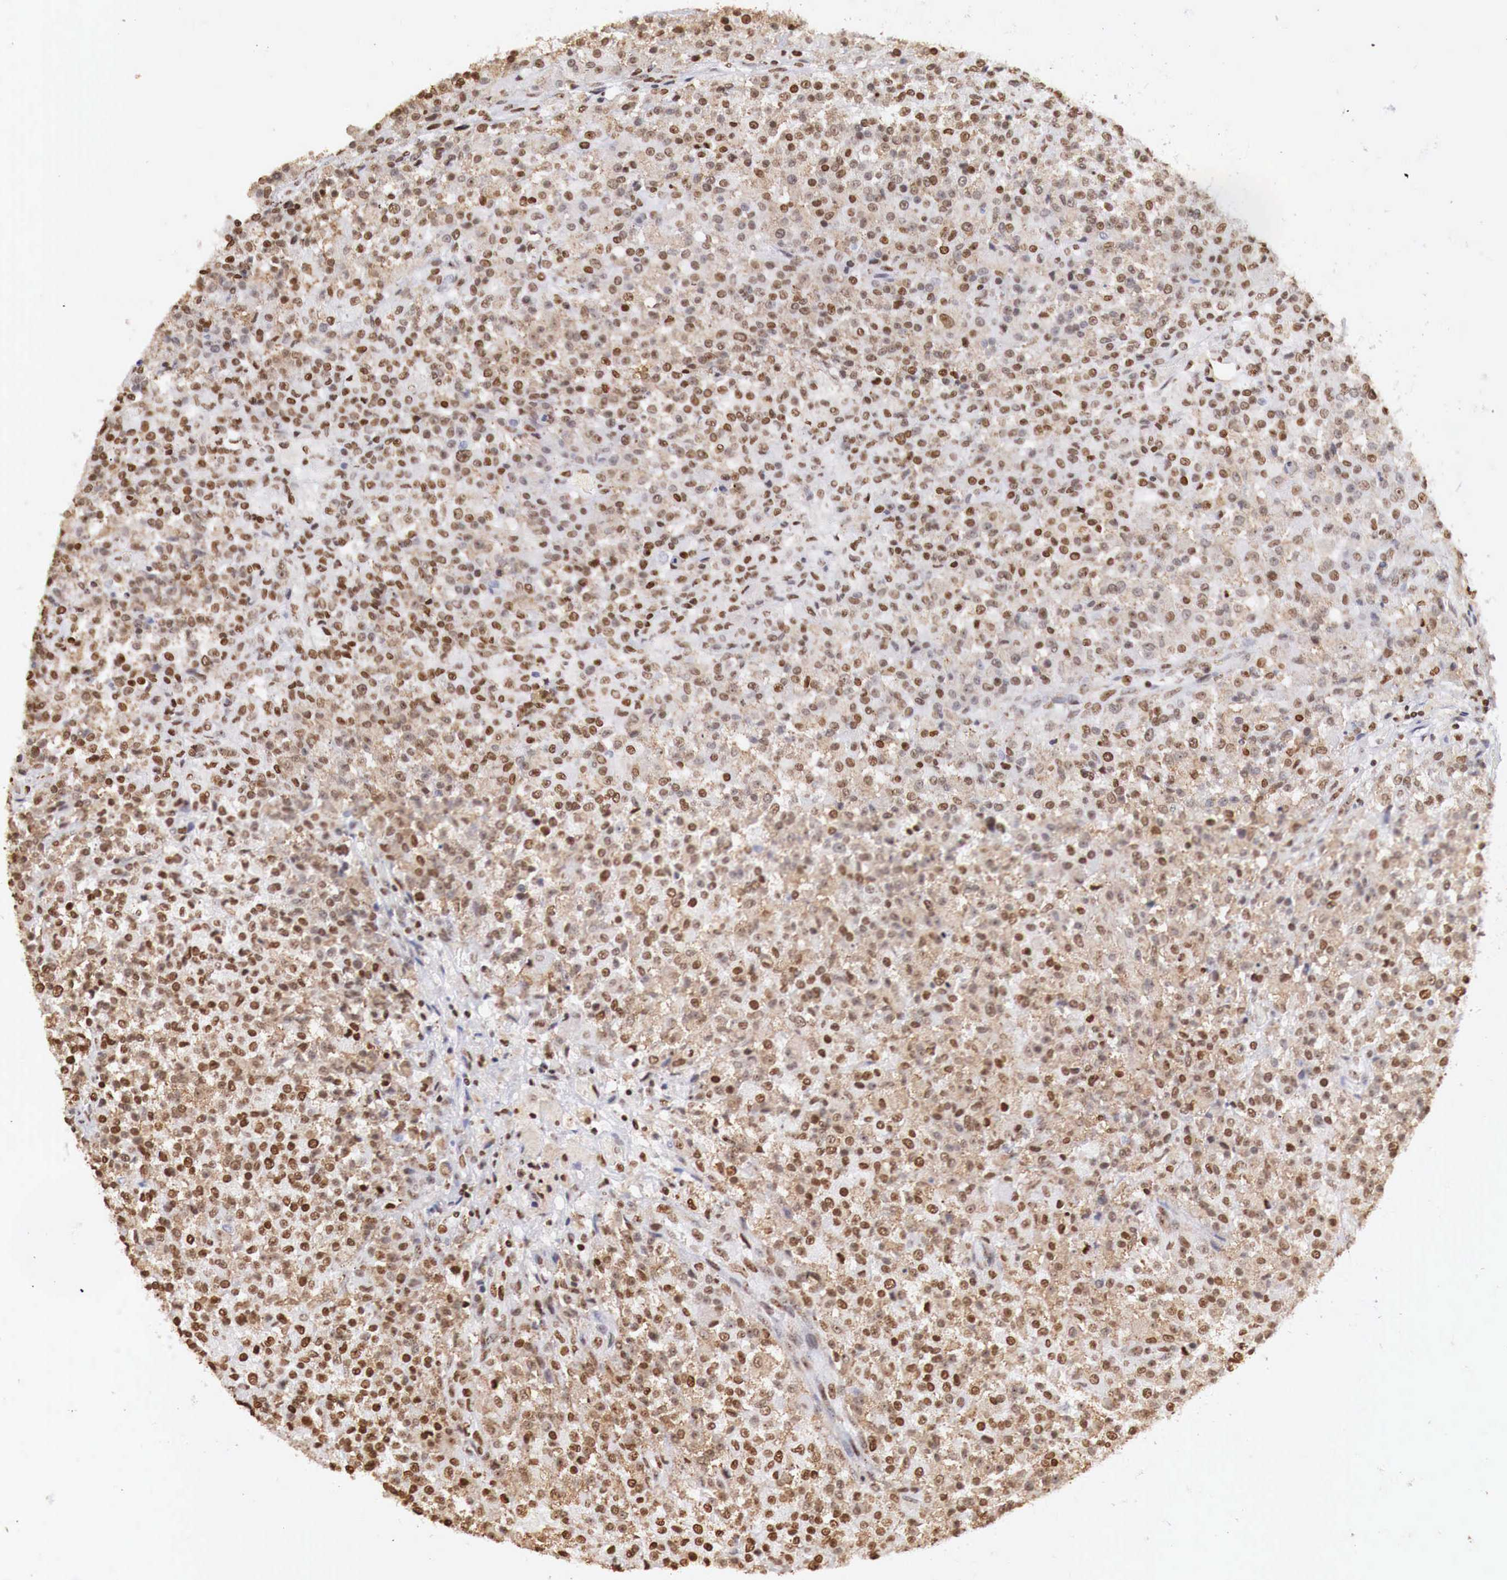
{"staining": {"intensity": "strong", "quantity": ">75%", "location": "nuclear"}, "tissue": "testis cancer", "cell_type": "Tumor cells", "image_type": "cancer", "snomed": [{"axis": "morphology", "description": "Seminoma, NOS"}, {"axis": "topography", "description": "Testis"}], "caption": "Immunohistochemistry (IHC) micrograph of neoplastic tissue: human seminoma (testis) stained using immunohistochemistry (IHC) displays high levels of strong protein expression localized specifically in the nuclear of tumor cells, appearing as a nuclear brown color.", "gene": "DKC1", "patient": {"sex": "male", "age": 59}}